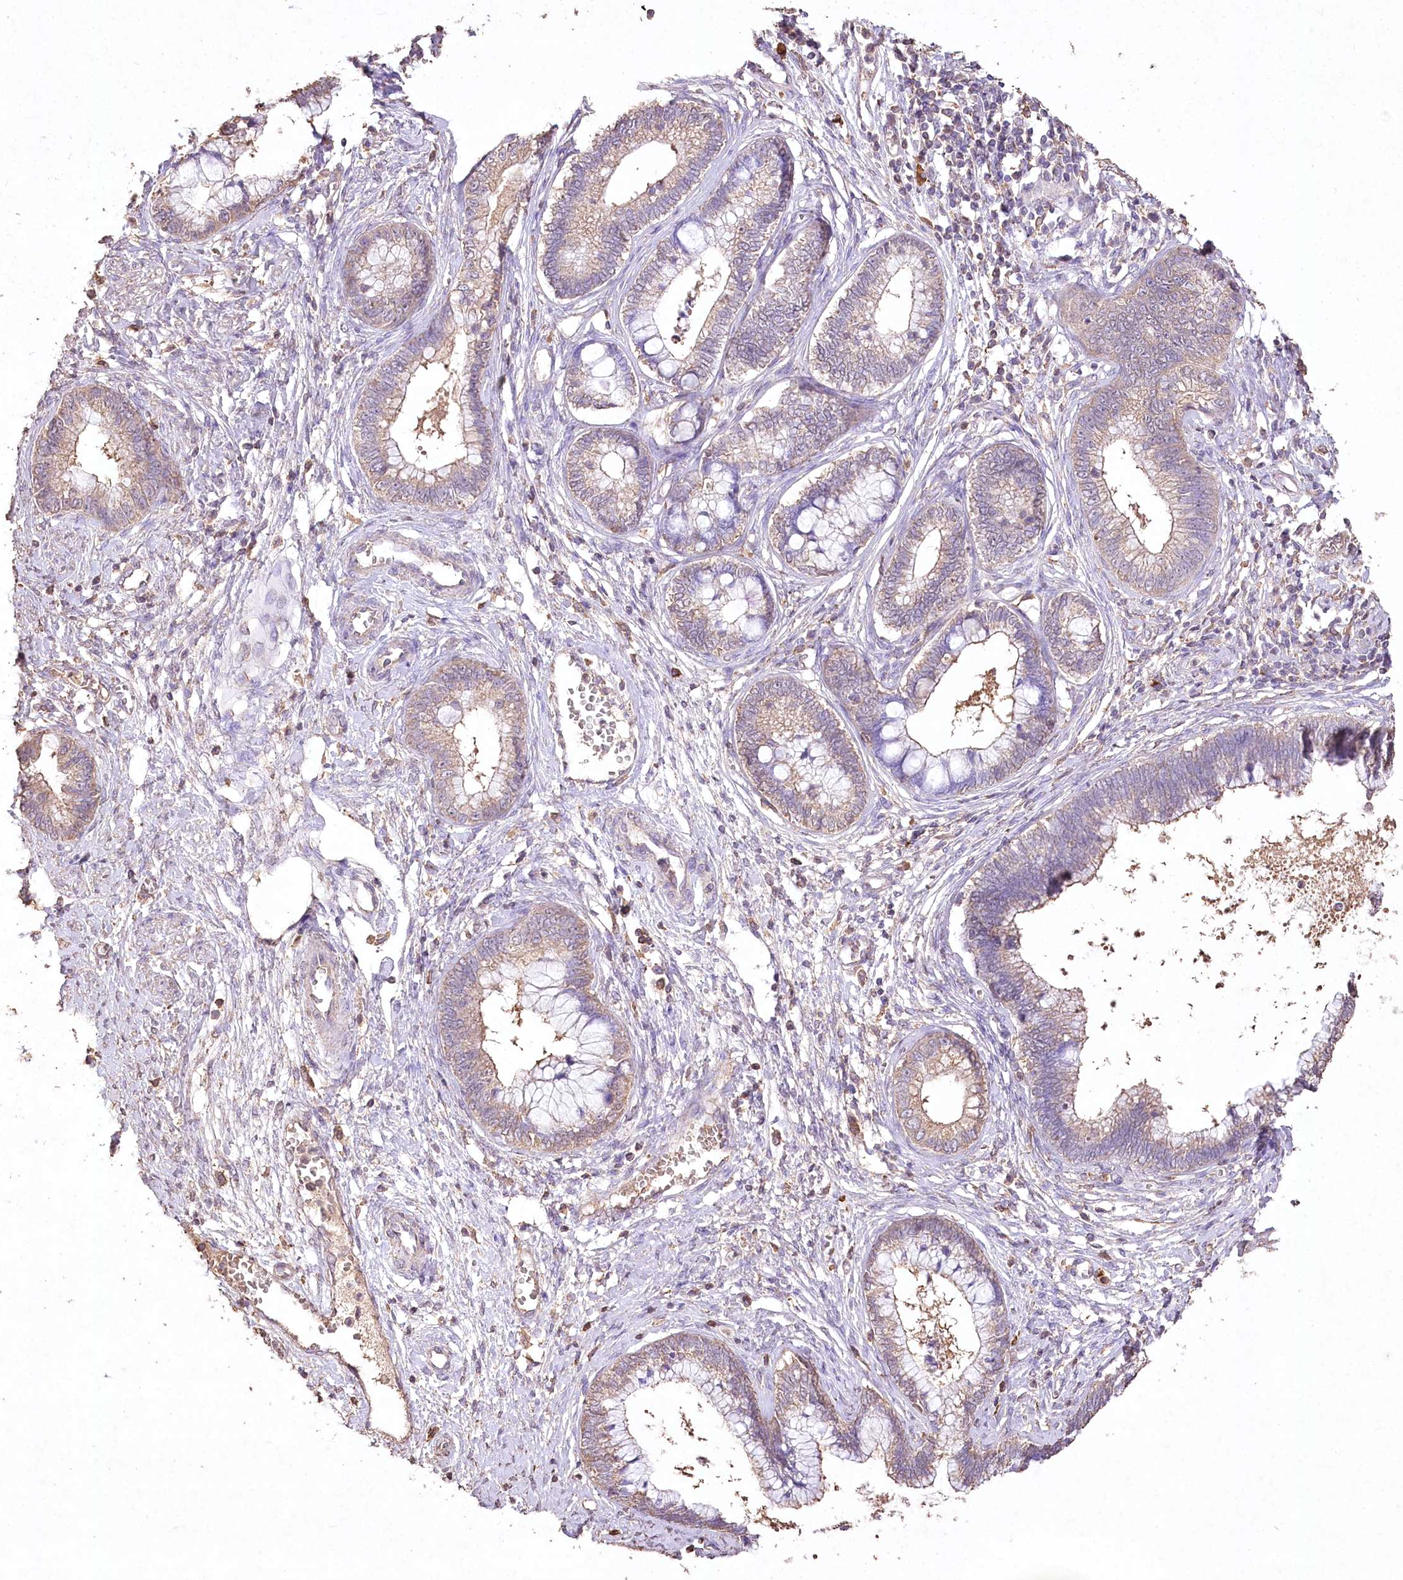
{"staining": {"intensity": "weak", "quantity": ">75%", "location": "cytoplasmic/membranous"}, "tissue": "cervical cancer", "cell_type": "Tumor cells", "image_type": "cancer", "snomed": [{"axis": "morphology", "description": "Adenocarcinoma, NOS"}, {"axis": "topography", "description": "Cervix"}], "caption": "Immunohistochemical staining of cervical adenocarcinoma exhibits weak cytoplasmic/membranous protein expression in approximately >75% of tumor cells. (DAB (3,3'-diaminobenzidine) IHC with brightfield microscopy, high magnification).", "gene": "IREB2", "patient": {"sex": "female", "age": 44}}